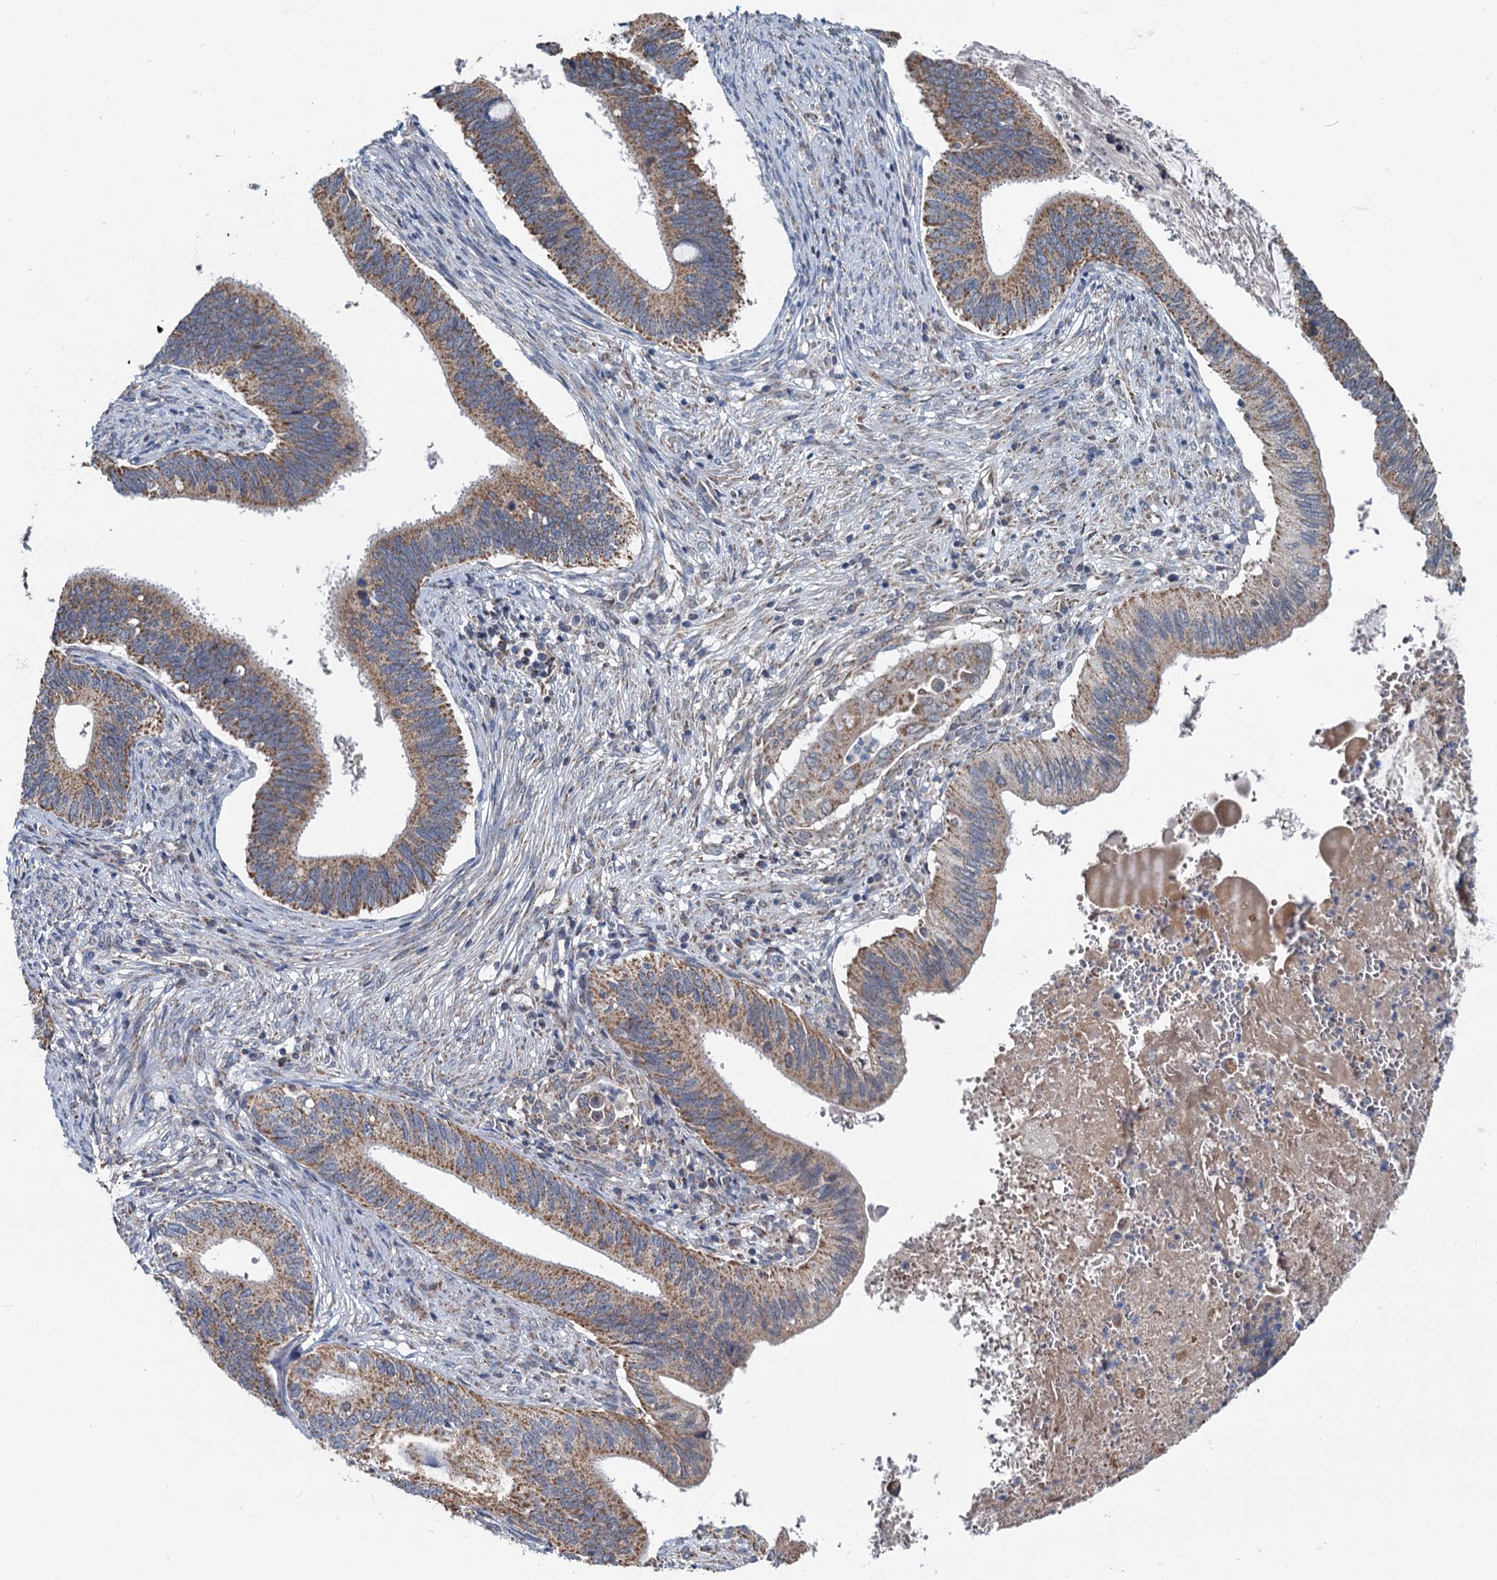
{"staining": {"intensity": "moderate", "quantity": ">75%", "location": "cytoplasmic/membranous"}, "tissue": "cervical cancer", "cell_type": "Tumor cells", "image_type": "cancer", "snomed": [{"axis": "morphology", "description": "Adenocarcinoma, NOS"}, {"axis": "topography", "description": "Cervix"}], "caption": "A brown stain highlights moderate cytoplasmic/membranous positivity of a protein in adenocarcinoma (cervical) tumor cells. (Brightfield microscopy of DAB IHC at high magnification).", "gene": "SPRYD3", "patient": {"sex": "female", "age": 42}}